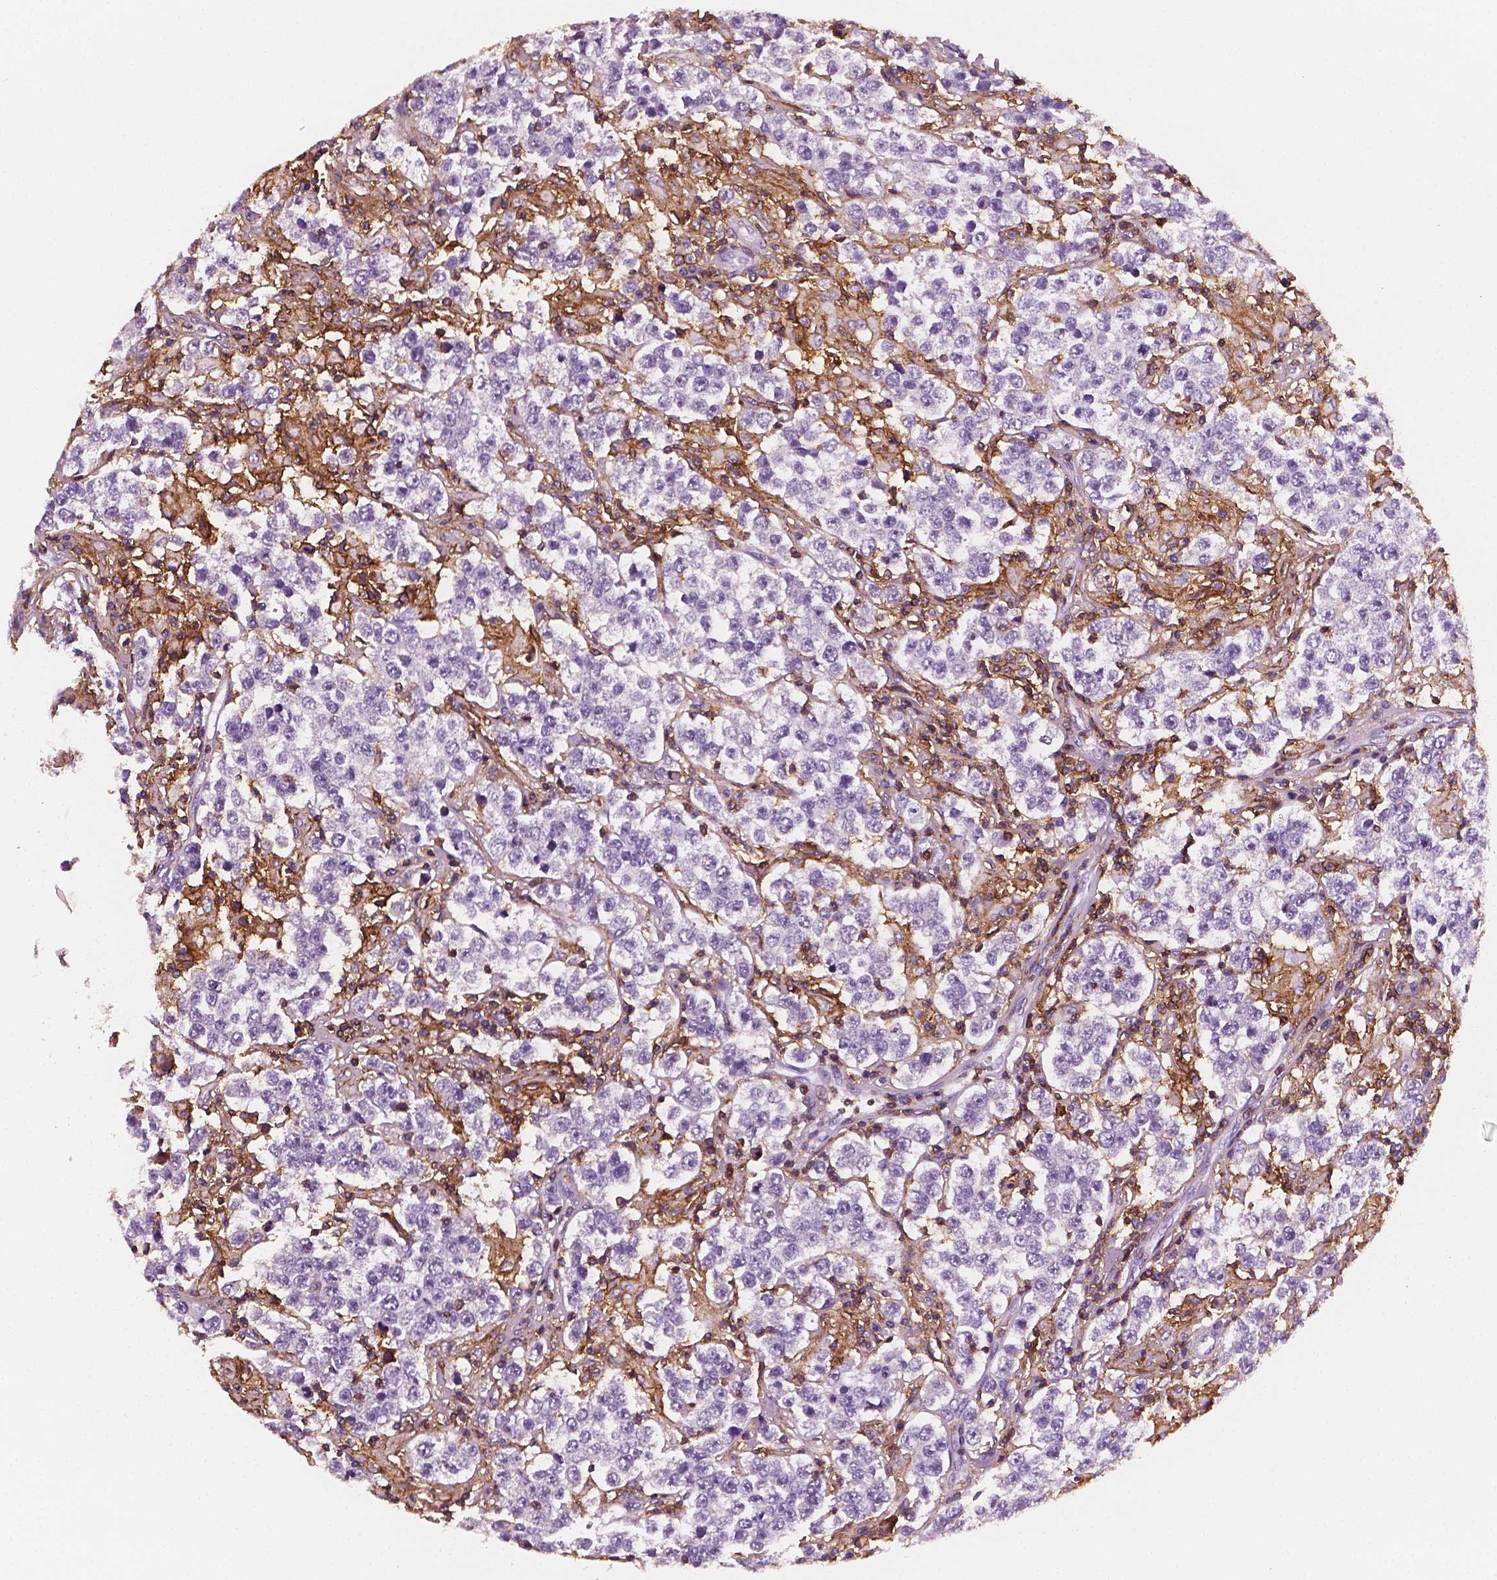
{"staining": {"intensity": "negative", "quantity": "none", "location": "none"}, "tissue": "testis cancer", "cell_type": "Tumor cells", "image_type": "cancer", "snomed": [{"axis": "morphology", "description": "Seminoma, NOS"}, {"axis": "morphology", "description": "Carcinoma, Embryonal, NOS"}, {"axis": "topography", "description": "Testis"}], "caption": "IHC photomicrograph of embryonal carcinoma (testis) stained for a protein (brown), which demonstrates no expression in tumor cells.", "gene": "PTPRC", "patient": {"sex": "male", "age": 41}}